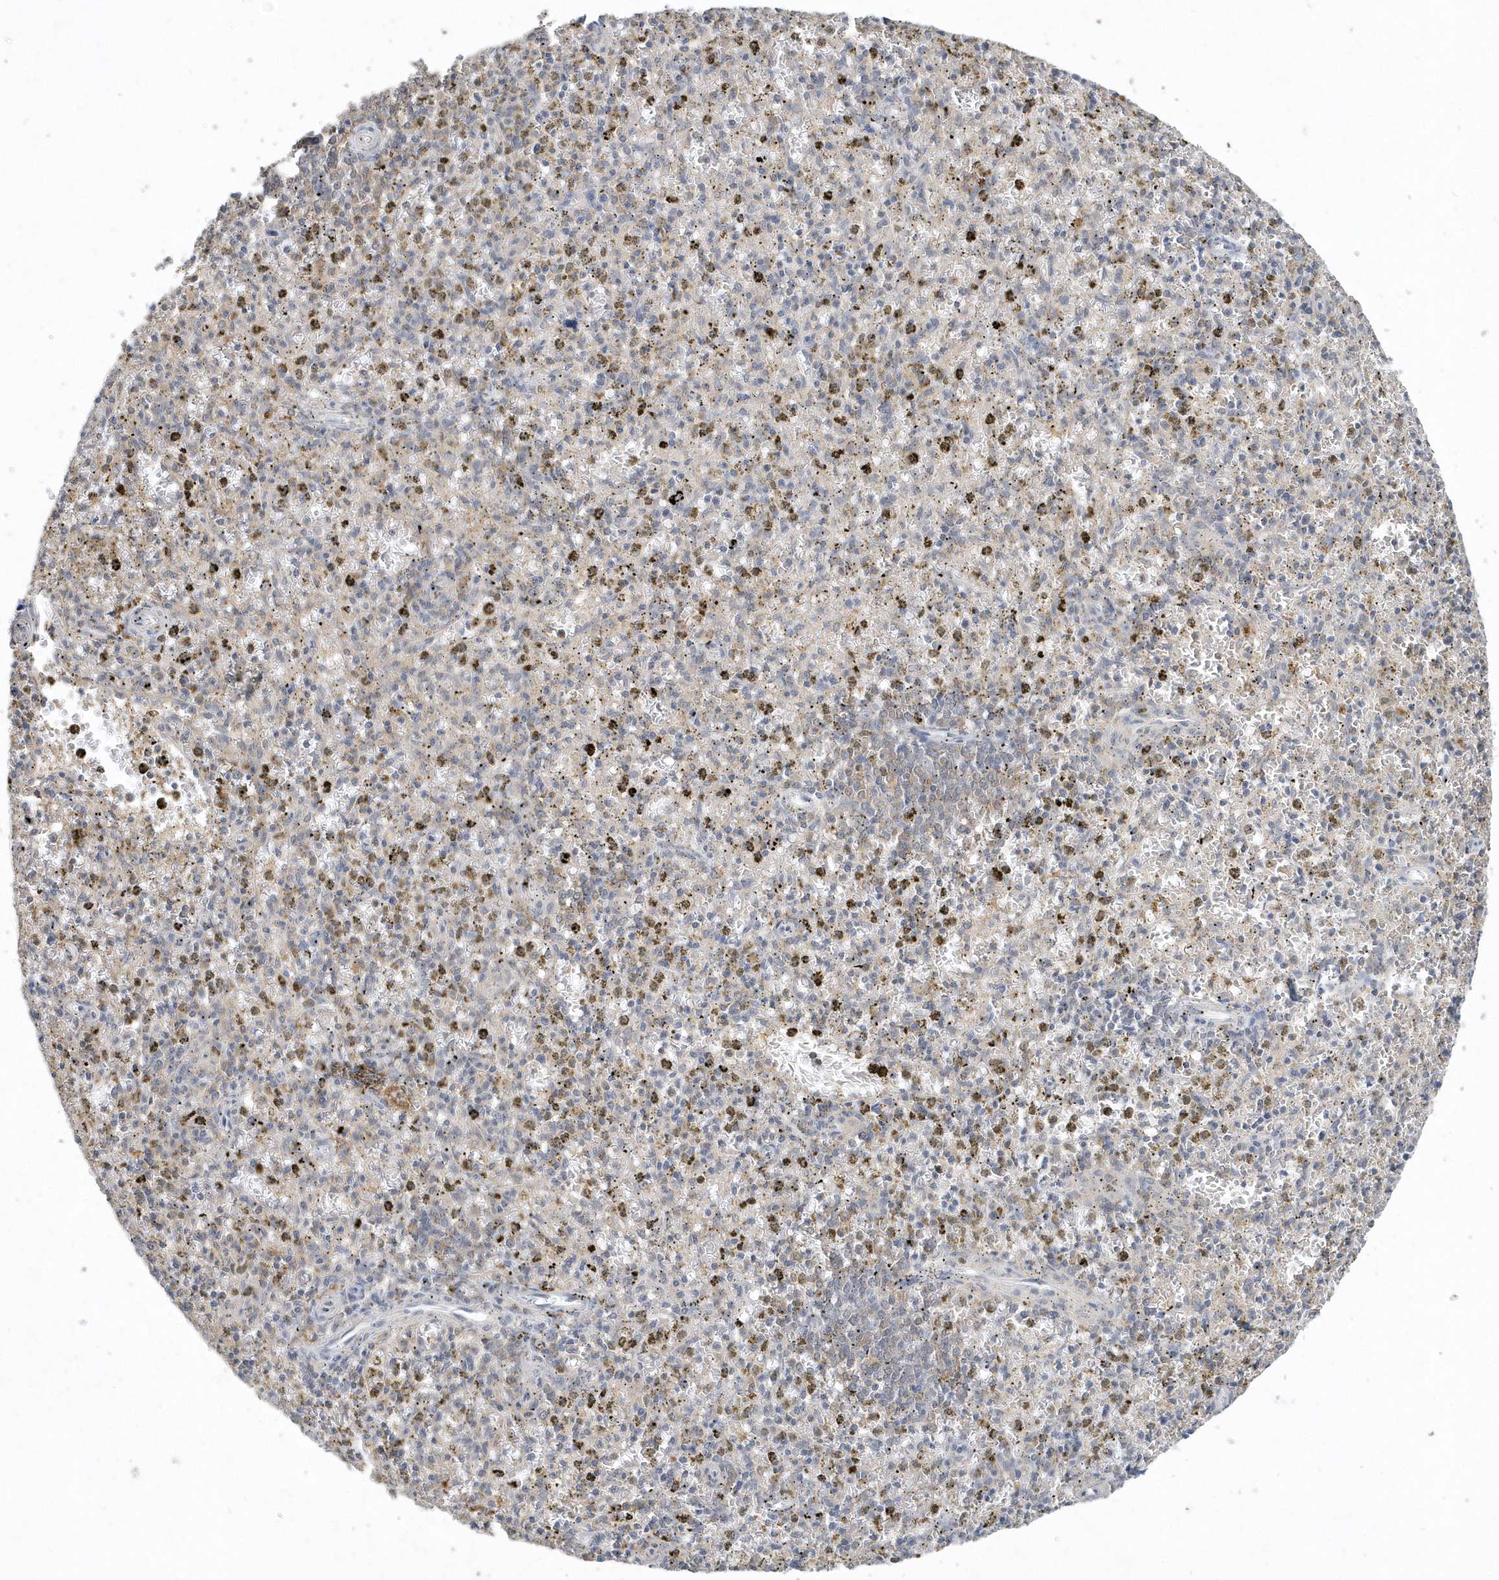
{"staining": {"intensity": "weak", "quantity": "<25%", "location": "cytoplasmic/membranous"}, "tissue": "spleen", "cell_type": "Cells in red pulp", "image_type": "normal", "snomed": [{"axis": "morphology", "description": "Normal tissue, NOS"}, {"axis": "topography", "description": "Spleen"}], "caption": "Immunohistochemistry (IHC) micrograph of benign human spleen stained for a protein (brown), which exhibits no expression in cells in red pulp. (Brightfield microscopy of DAB (3,3'-diaminobenzidine) immunohistochemistry at high magnification).", "gene": "AKR7A2", "patient": {"sex": "male", "age": 72}}